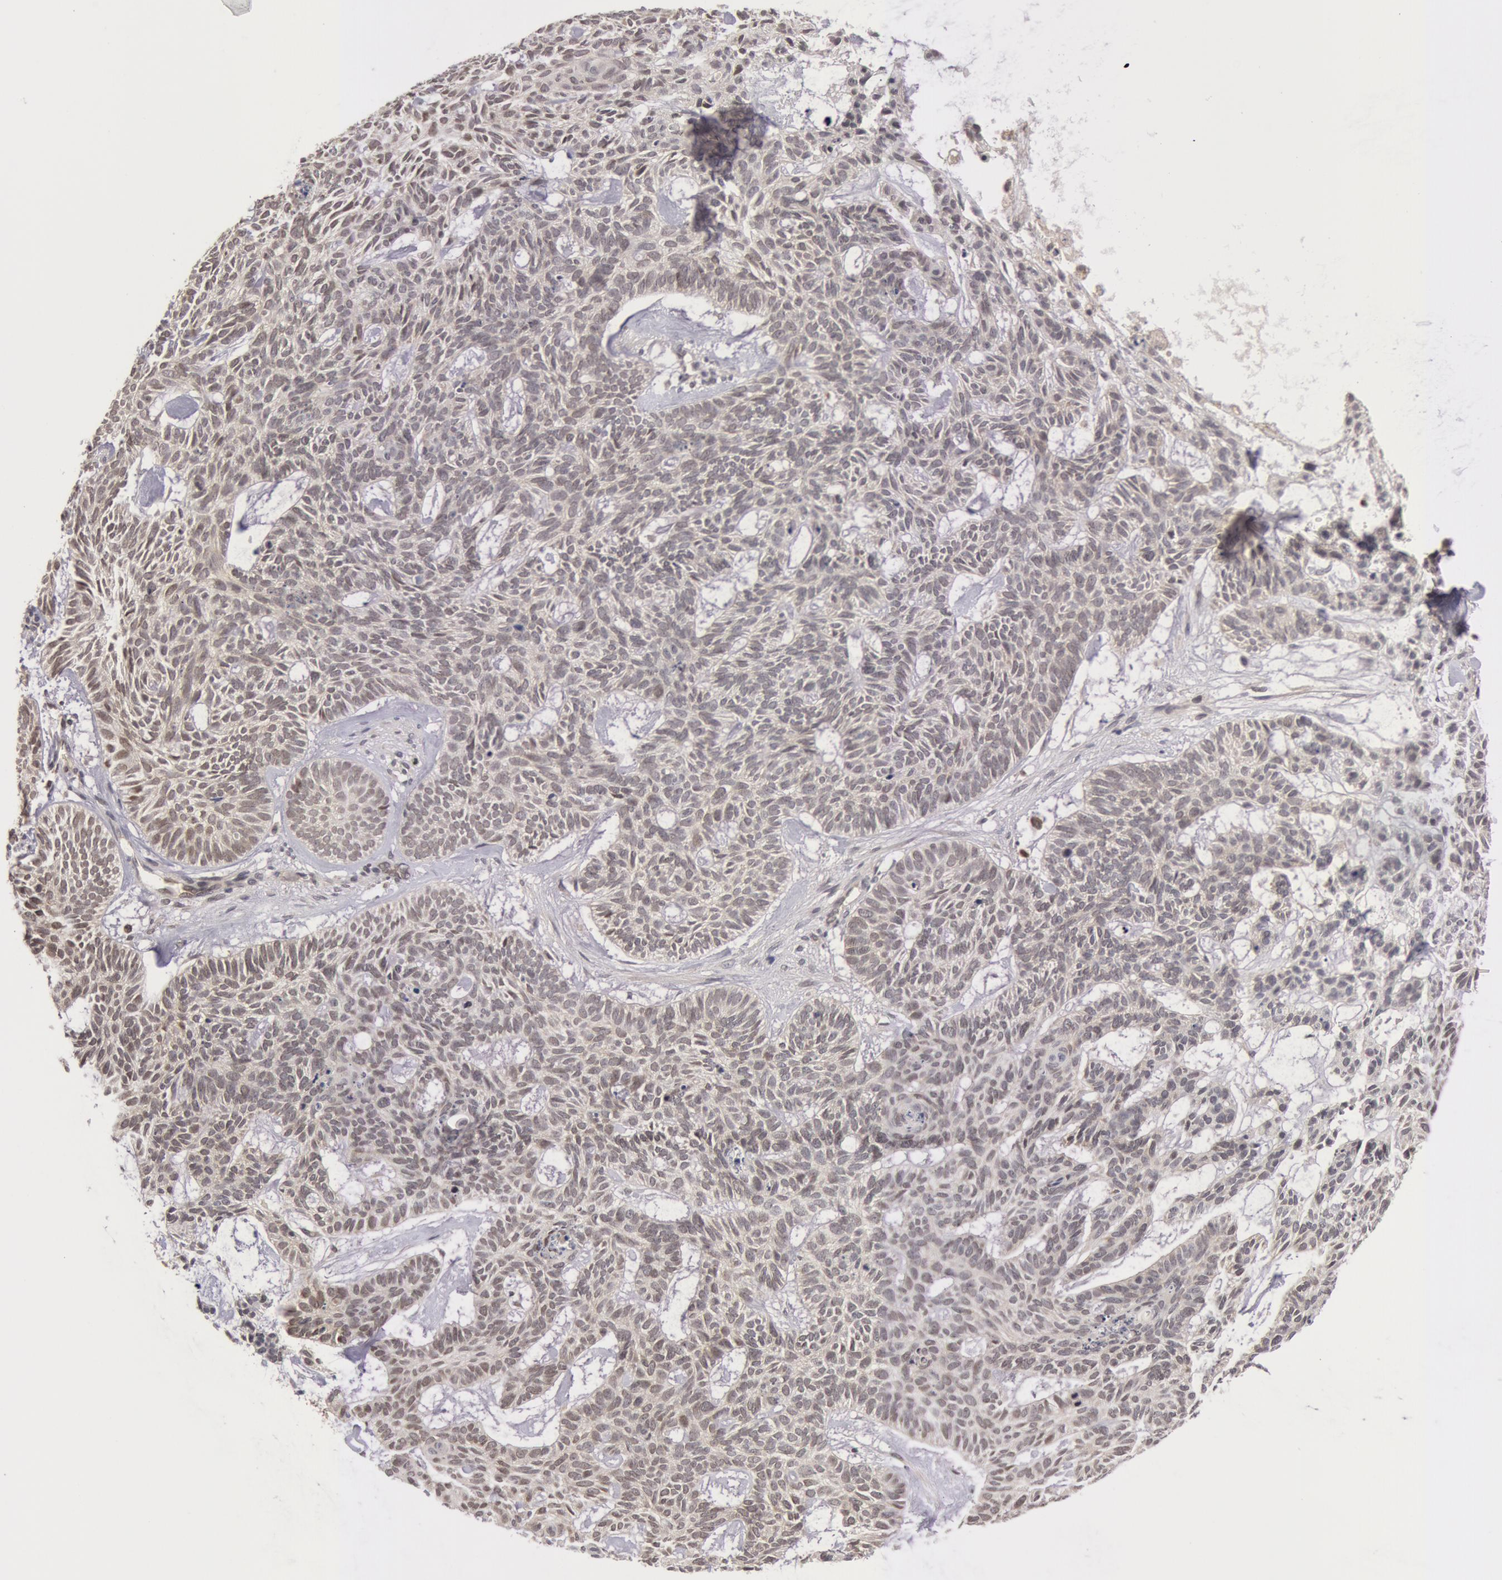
{"staining": {"intensity": "negative", "quantity": "none", "location": "none"}, "tissue": "skin cancer", "cell_type": "Tumor cells", "image_type": "cancer", "snomed": [{"axis": "morphology", "description": "Basal cell carcinoma"}, {"axis": "topography", "description": "Skin"}], "caption": "This is an immunohistochemistry (IHC) micrograph of basal cell carcinoma (skin). There is no expression in tumor cells.", "gene": "ZNF350", "patient": {"sex": "male", "age": 75}}